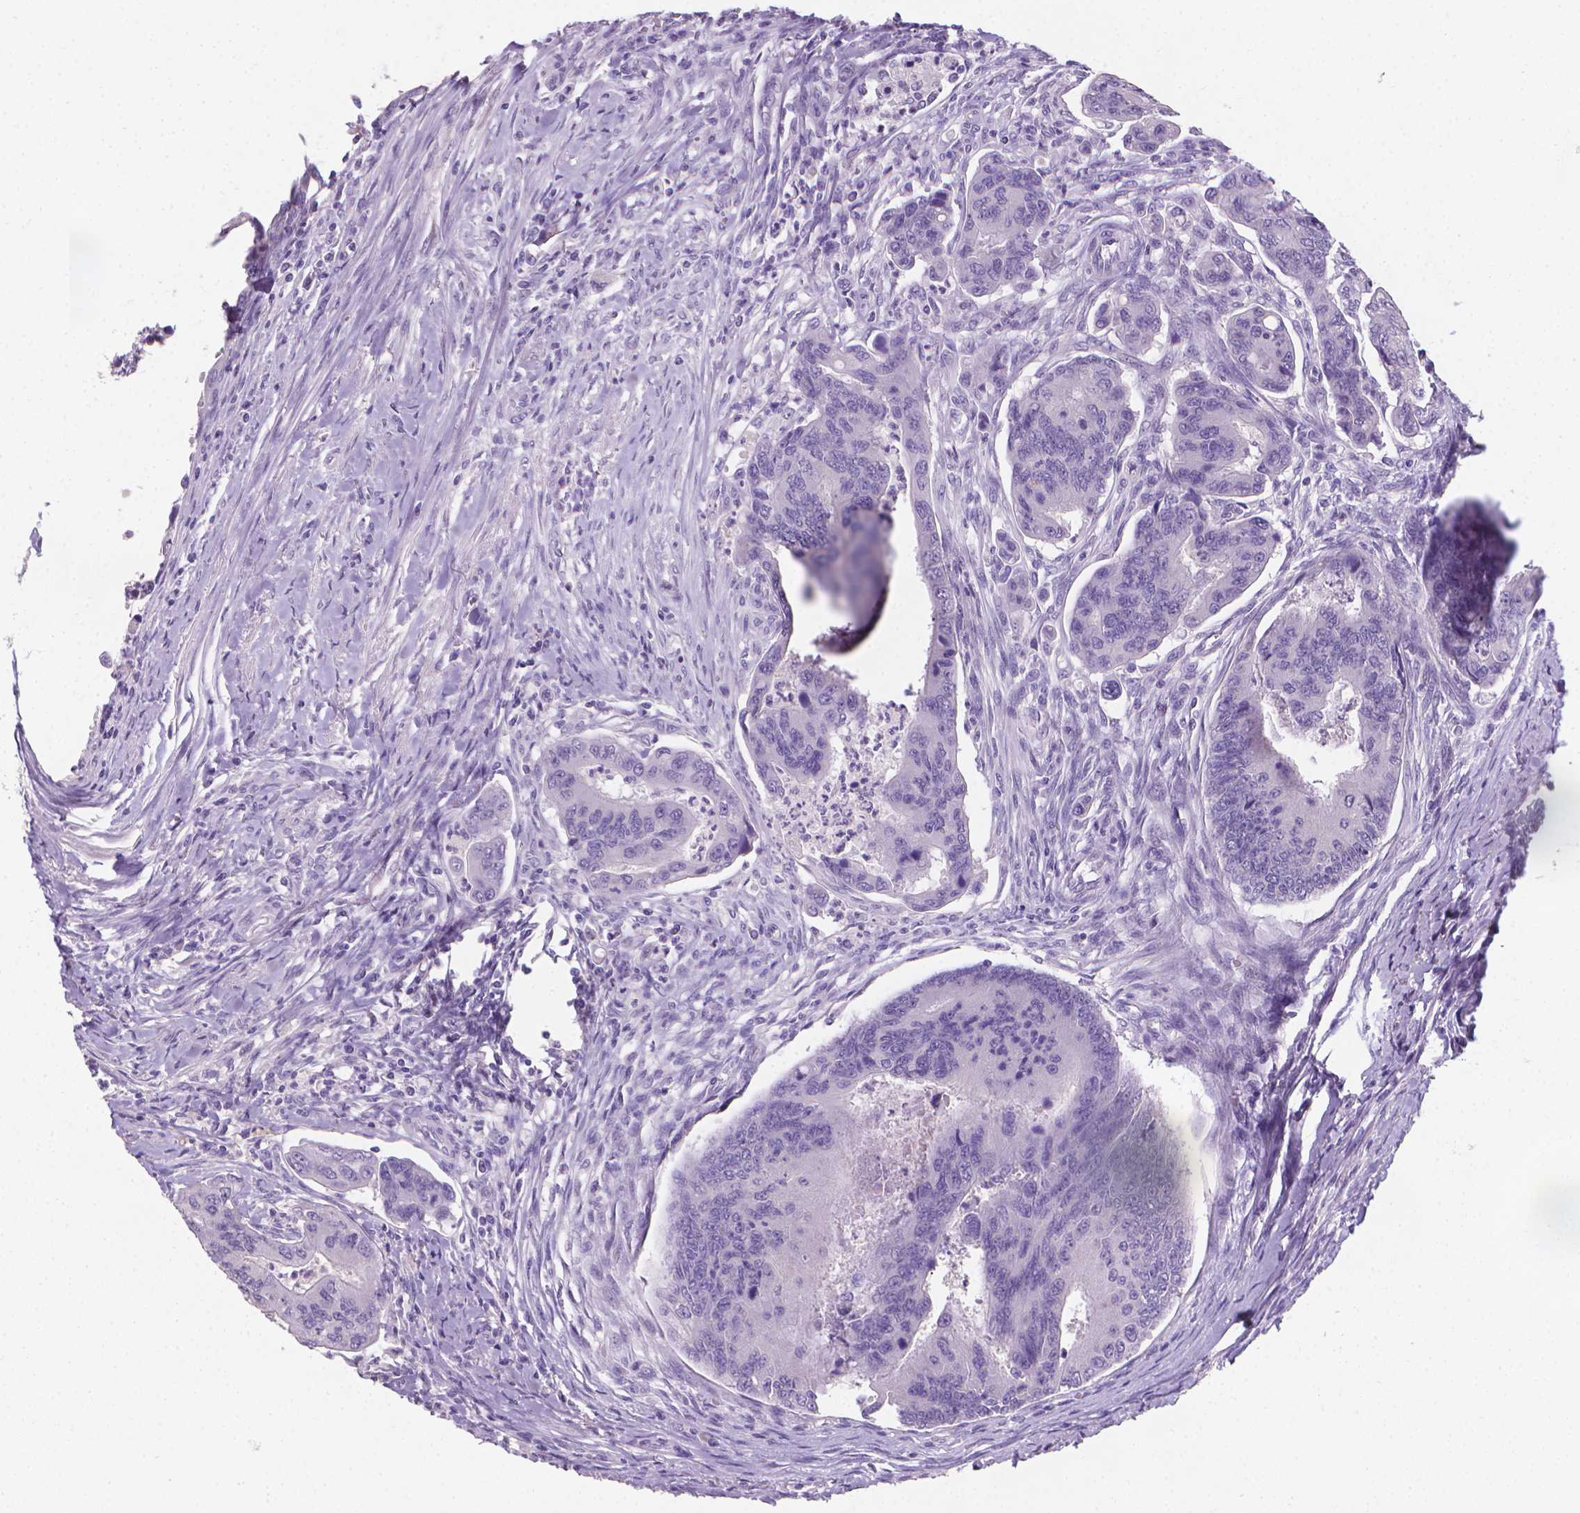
{"staining": {"intensity": "negative", "quantity": "none", "location": "none"}, "tissue": "colorectal cancer", "cell_type": "Tumor cells", "image_type": "cancer", "snomed": [{"axis": "morphology", "description": "Adenocarcinoma, NOS"}, {"axis": "topography", "description": "Colon"}], "caption": "This is an IHC histopathology image of human colorectal cancer. There is no positivity in tumor cells.", "gene": "XPNPEP2", "patient": {"sex": "female", "age": 67}}